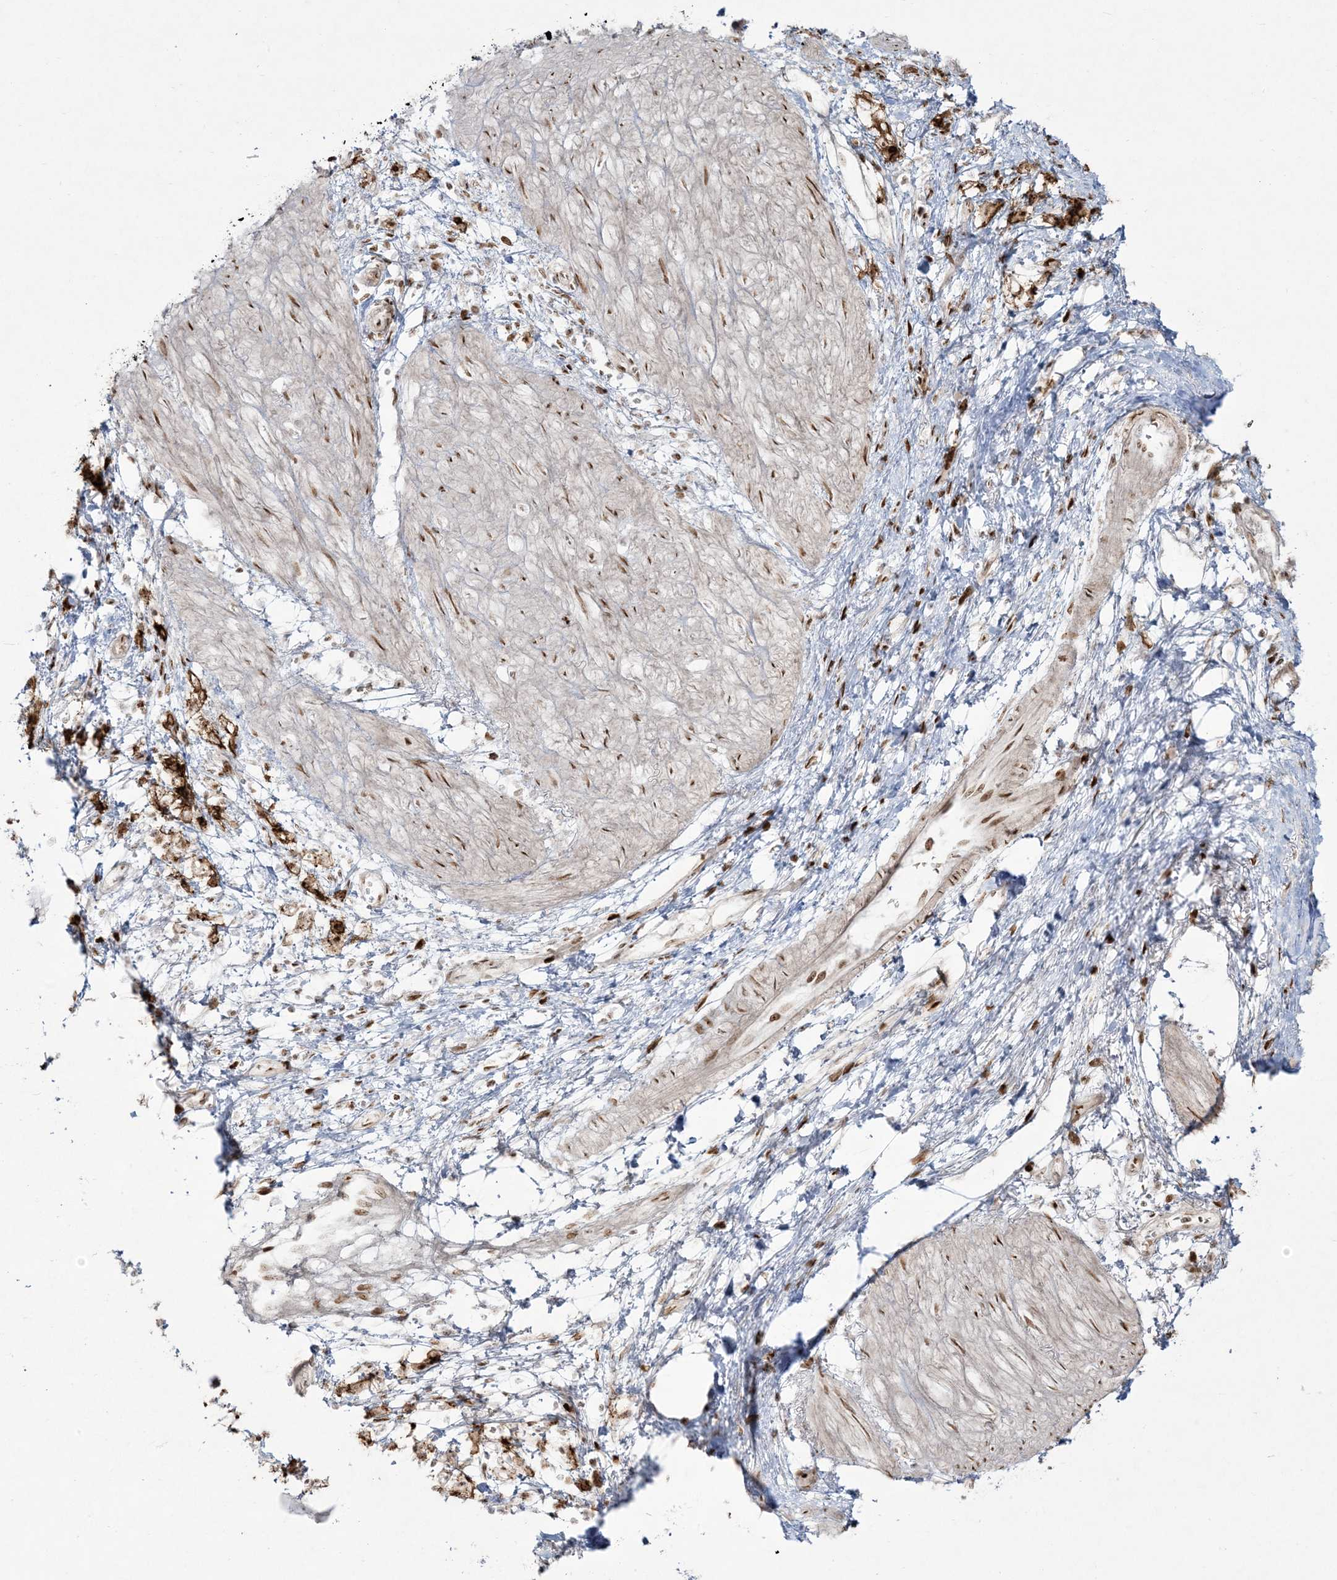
{"staining": {"intensity": "moderate", "quantity": ">75%", "location": "nuclear"}, "tissue": "stomach cancer", "cell_type": "Tumor cells", "image_type": "cancer", "snomed": [{"axis": "morphology", "description": "Adenocarcinoma, NOS"}, {"axis": "topography", "description": "Stomach"}], "caption": "Approximately >75% of tumor cells in adenocarcinoma (stomach) display moderate nuclear protein staining as visualized by brown immunohistochemical staining.", "gene": "RBM10", "patient": {"sex": "female", "age": 76}}